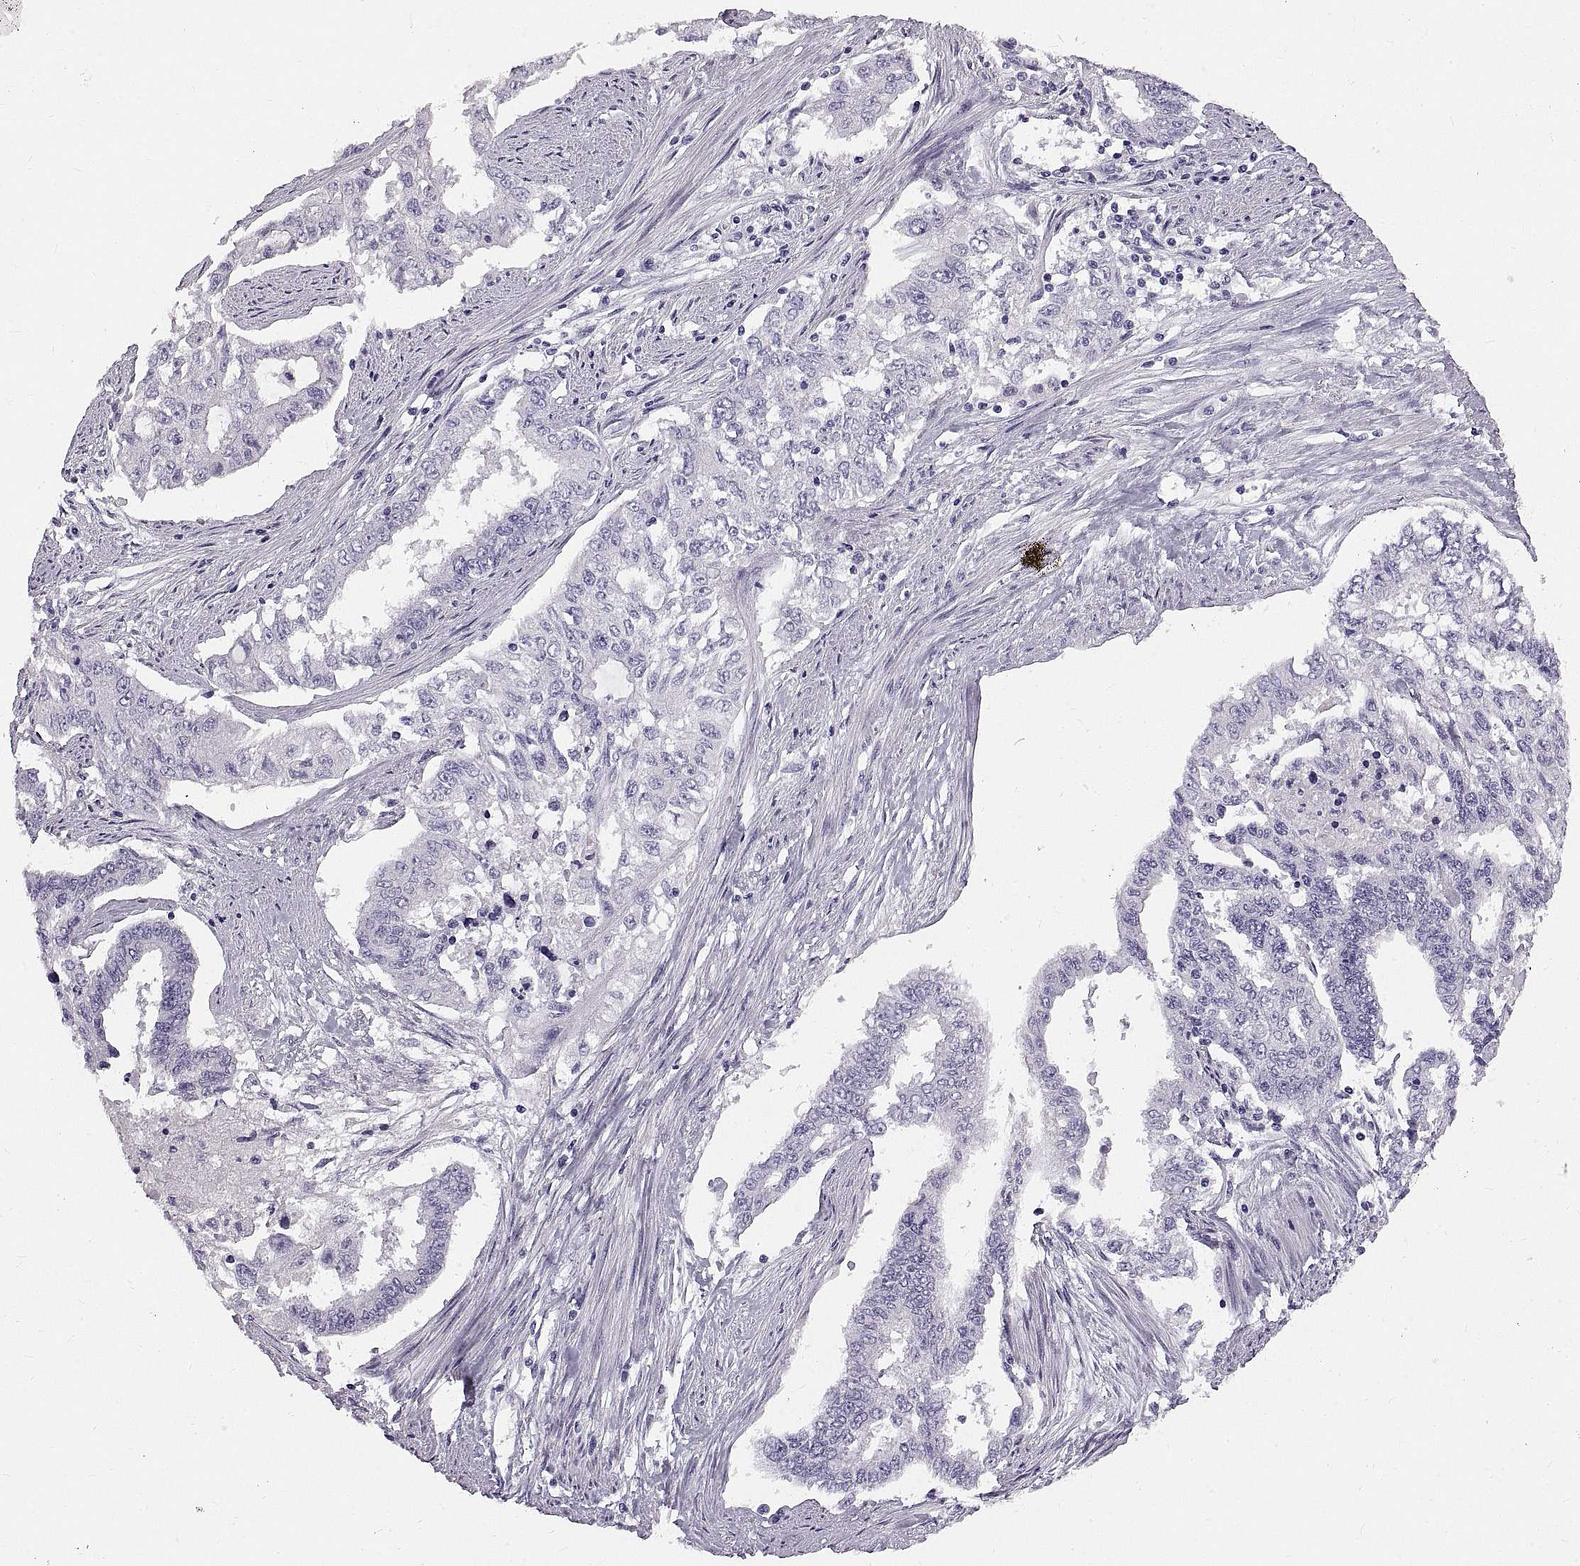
{"staining": {"intensity": "negative", "quantity": "none", "location": "none"}, "tissue": "endometrial cancer", "cell_type": "Tumor cells", "image_type": "cancer", "snomed": [{"axis": "morphology", "description": "Adenocarcinoma, NOS"}, {"axis": "topography", "description": "Uterus"}], "caption": "High power microscopy histopathology image of an IHC photomicrograph of endometrial adenocarcinoma, revealing no significant staining in tumor cells.", "gene": "WFDC8", "patient": {"sex": "female", "age": 59}}